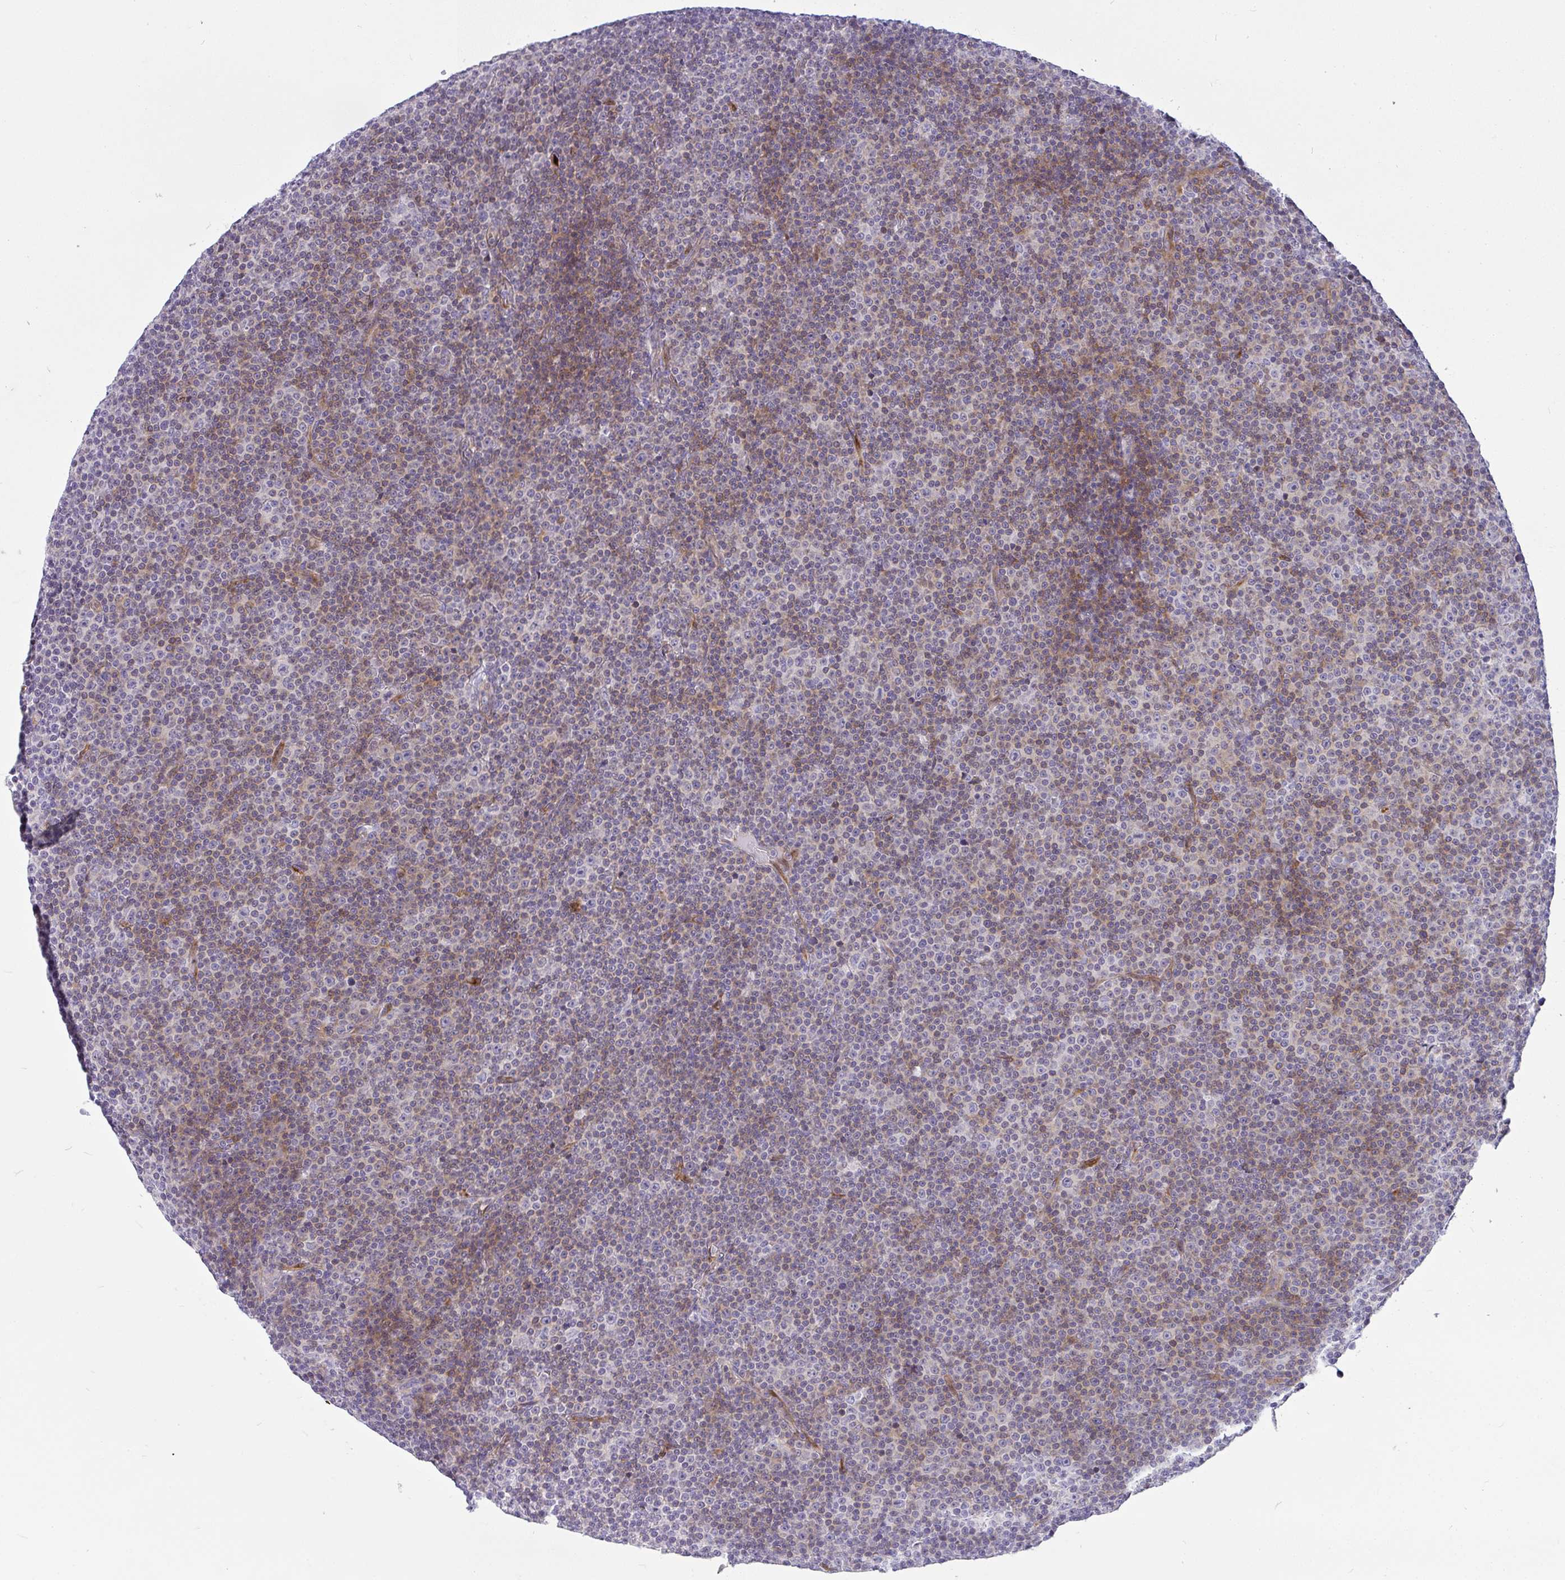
{"staining": {"intensity": "weak", "quantity": "<25%", "location": "cytoplasmic/membranous"}, "tissue": "lymphoma", "cell_type": "Tumor cells", "image_type": "cancer", "snomed": [{"axis": "morphology", "description": "Malignant lymphoma, non-Hodgkin's type, Low grade"}, {"axis": "topography", "description": "Lymph node"}], "caption": "IHC photomicrograph of neoplastic tissue: malignant lymphoma, non-Hodgkin's type (low-grade) stained with DAB demonstrates no significant protein staining in tumor cells.", "gene": "LIPE", "patient": {"sex": "female", "age": 67}}